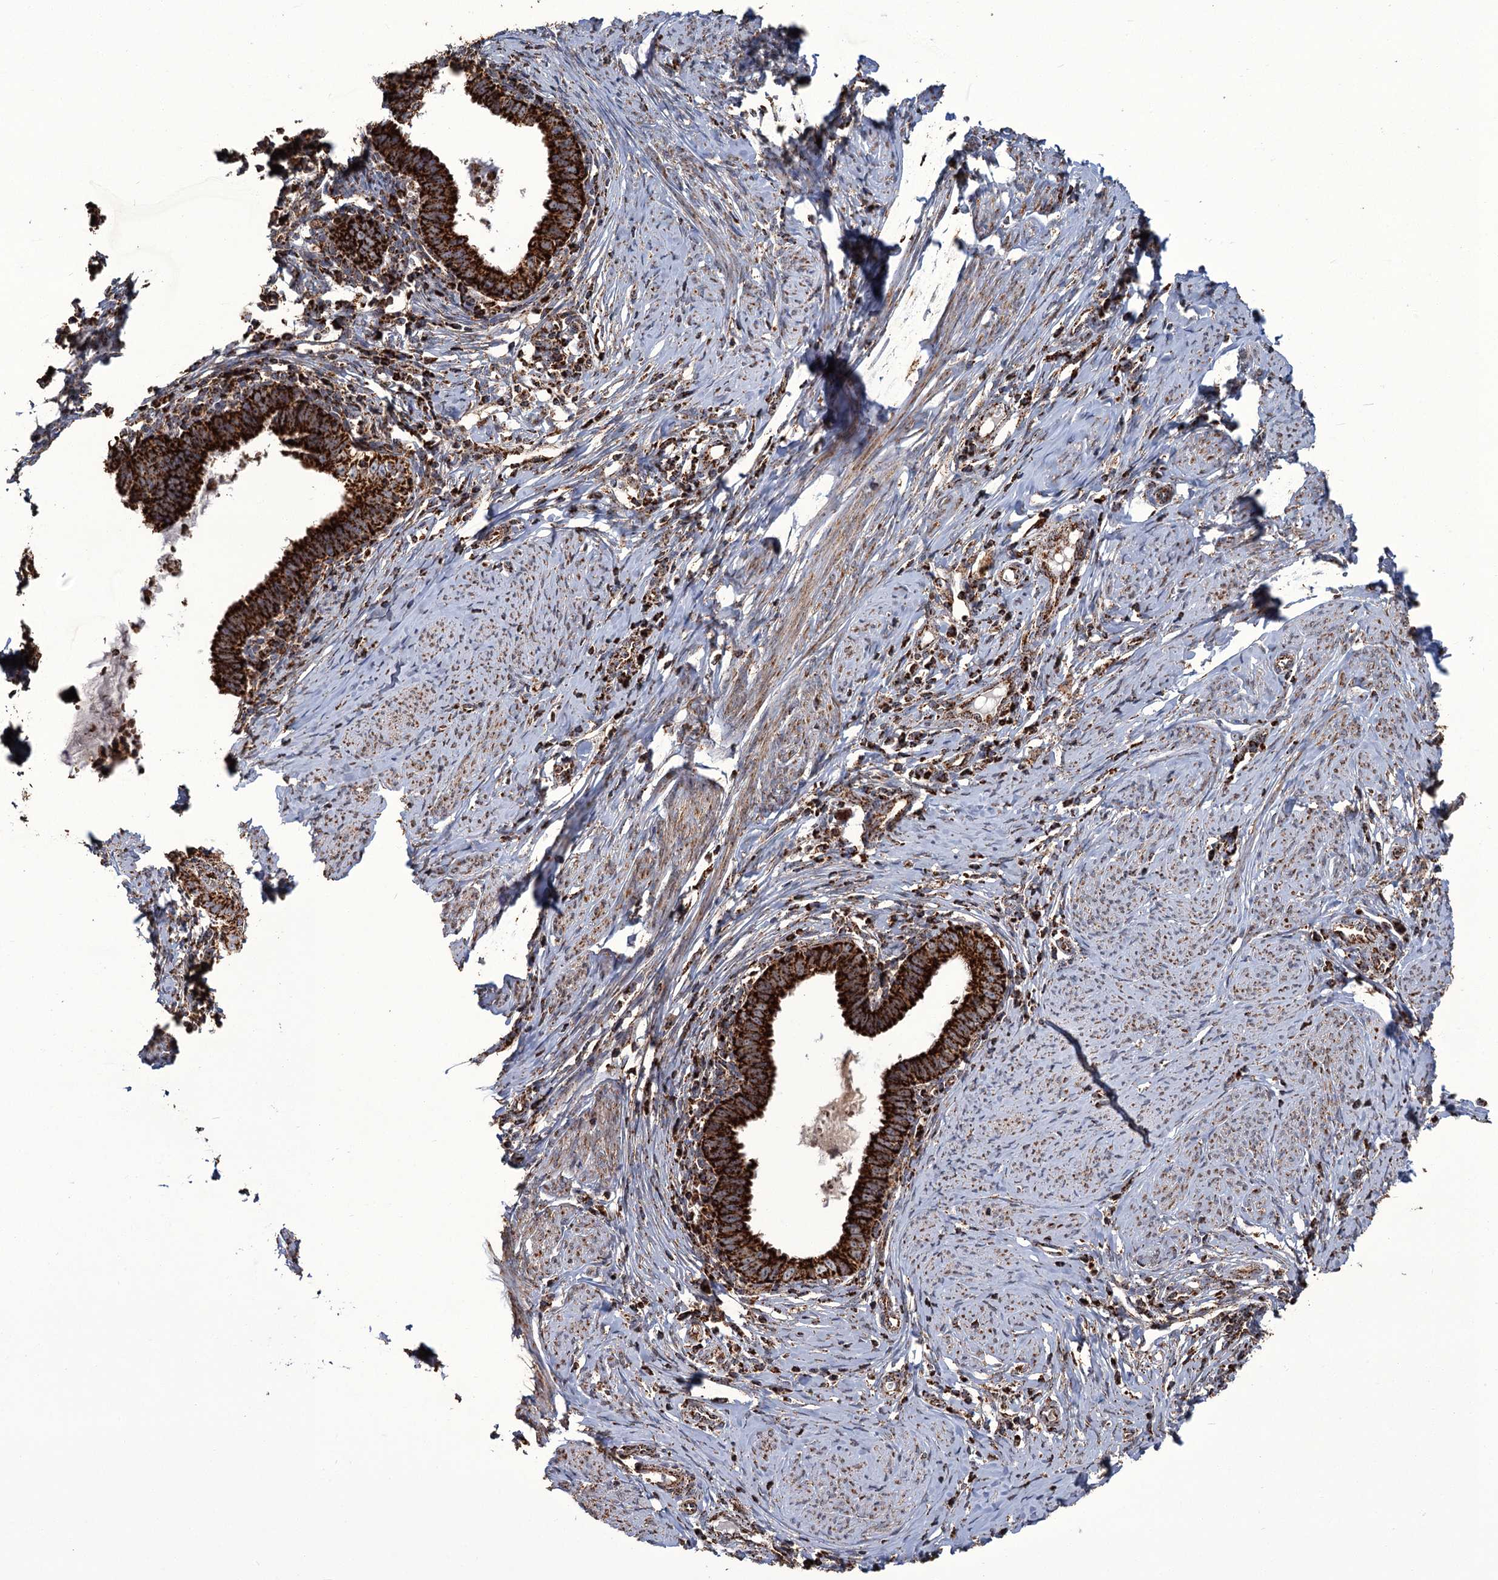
{"staining": {"intensity": "strong", "quantity": ">75%", "location": "cytoplasmic/membranous"}, "tissue": "cervical cancer", "cell_type": "Tumor cells", "image_type": "cancer", "snomed": [{"axis": "morphology", "description": "Adenocarcinoma, NOS"}, {"axis": "topography", "description": "Cervix"}], "caption": "An image showing strong cytoplasmic/membranous expression in about >75% of tumor cells in cervical cancer (adenocarcinoma), as visualized by brown immunohistochemical staining.", "gene": "APH1A", "patient": {"sex": "female", "age": 36}}